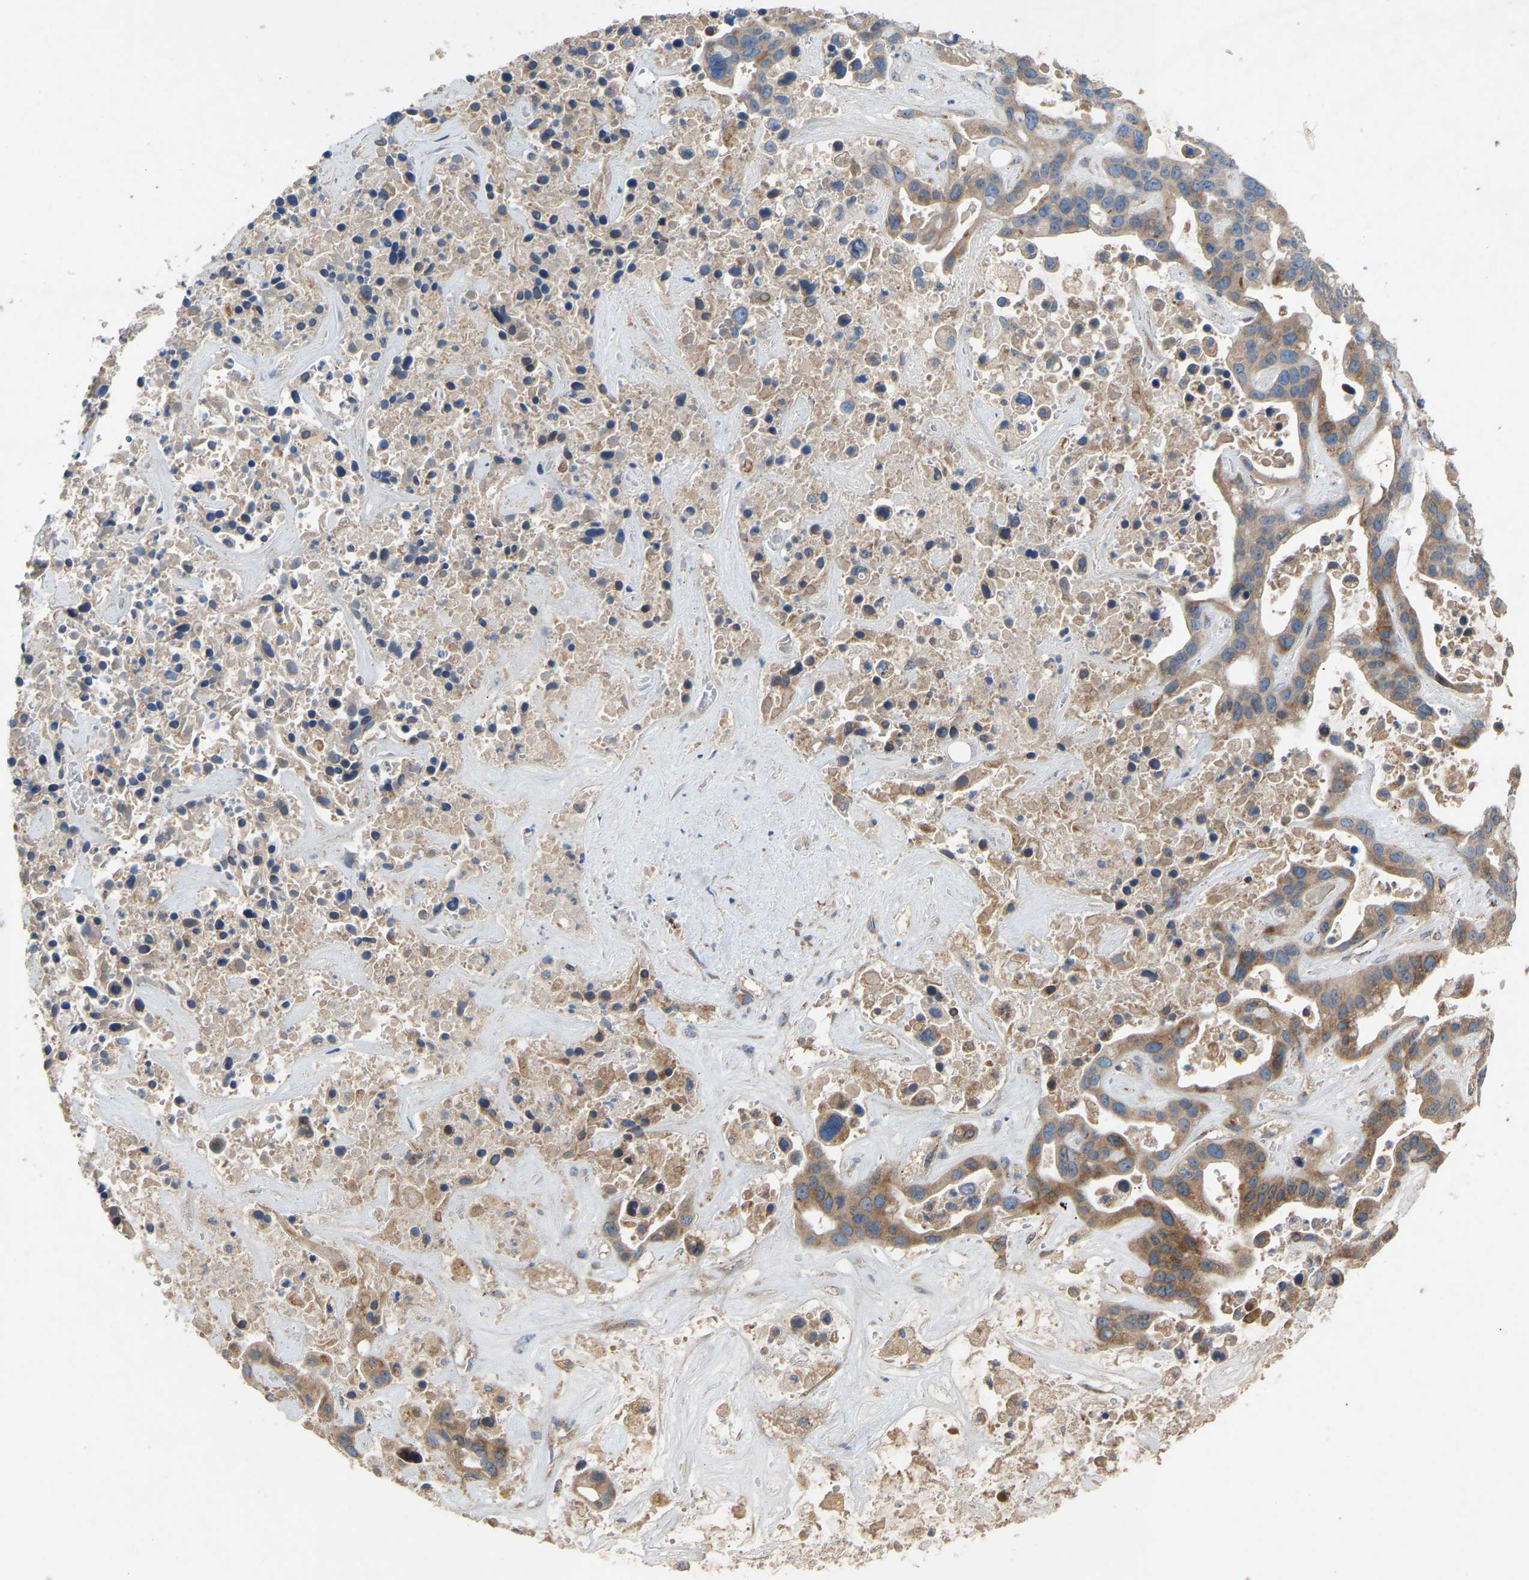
{"staining": {"intensity": "moderate", "quantity": ">75%", "location": "cytoplasmic/membranous"}, "tissue": "liver cancer", "cell_type": "Tumor cells", "image_type": "cancer", "snomed": [{"axis": "morphology", "description": "Cholangiocarcinoma"}, {"axis": "topography", "description": "Liver"}], "caption": "Immunohistochemical staining of liver cancer shows medium levels of moderate cytoplasmic/membranous protein expression in about >75% of tumor cells.", "gene": "RGP1", "patient": {"sex": "female", "age": 65}}